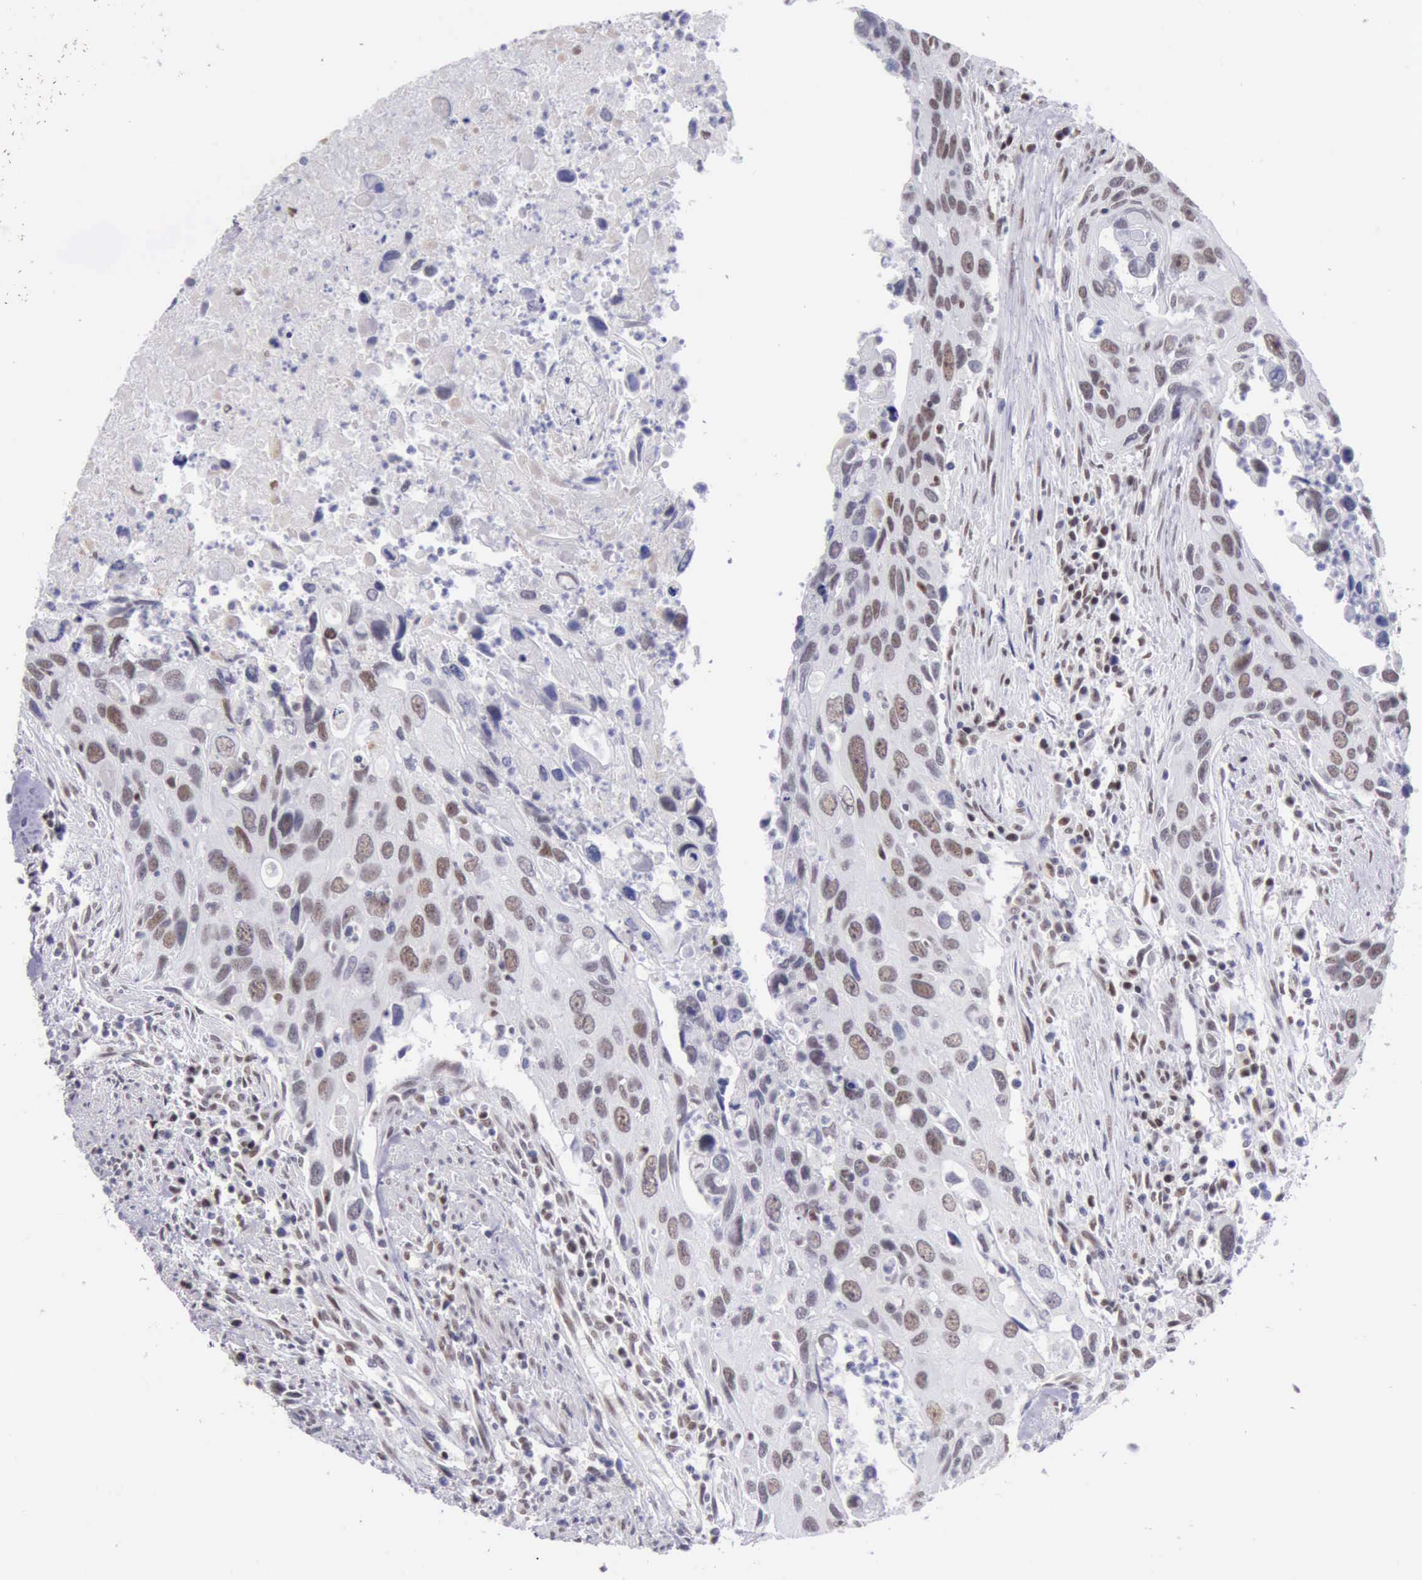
{"staining": {"intensity": "moderate", "quantity": "25%-75%", "location": "nuclear"}, "tissue": "urothelial cancer", "cell_type": "Tumor cells", "image_type": "cancer", "snomed": [{"axis": "morphology", "description": "Urothelial carcinoma, High grade"}, {"axis": "topography", "description": "Urinary bladder"}], "caption": "Urothelial cancer stained with a brown dye demonstrates moderate nuclear positive expression in approximately 25%-75% of tumor cells.", "gene": "ERCC4", "patient": {"sex": "male", "age": 71}}